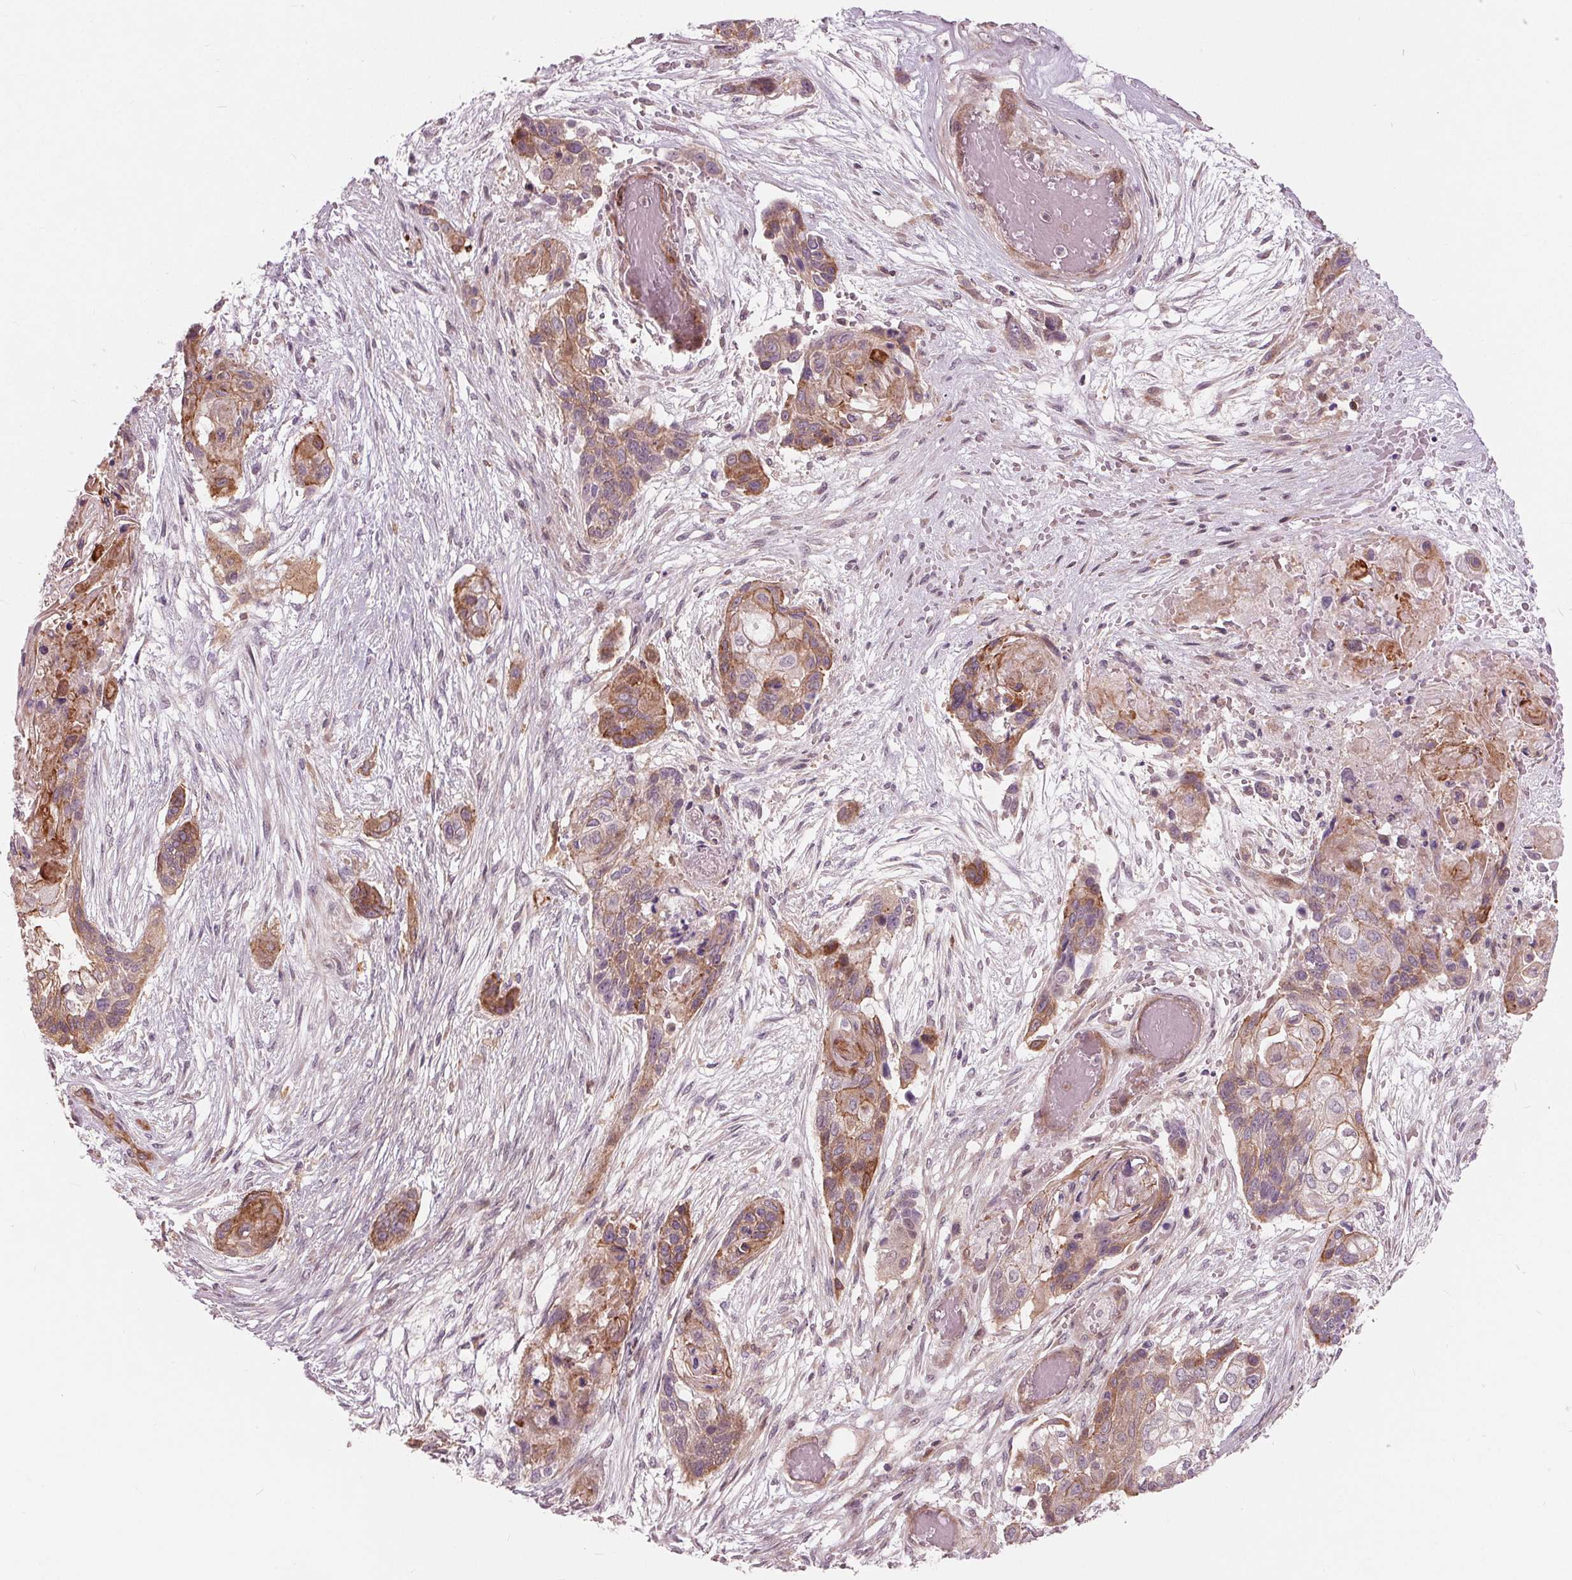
{"staining": {"intensity": "moderate", "quantity": "25%-75%", "location": "cytoplasmic/membranous"}, "tissue": "lung cancer", "cell_type": "Tumor cells", "image_type": "cancer", "snomed": [{"axis": "morphology", "description": "Squamous cell carcinoma, NOS"}, {"axis": "topography", "description": "Lung"}], "caption": "Protein expression by IHC exhibits moderate cytoplasmic/membranous staining in about 25%-75% of tumor cells in lung cancer. Nuclei are stained in blue.", "gene": "TXNIP", "patient": {"sex": "male", "age": 69}}